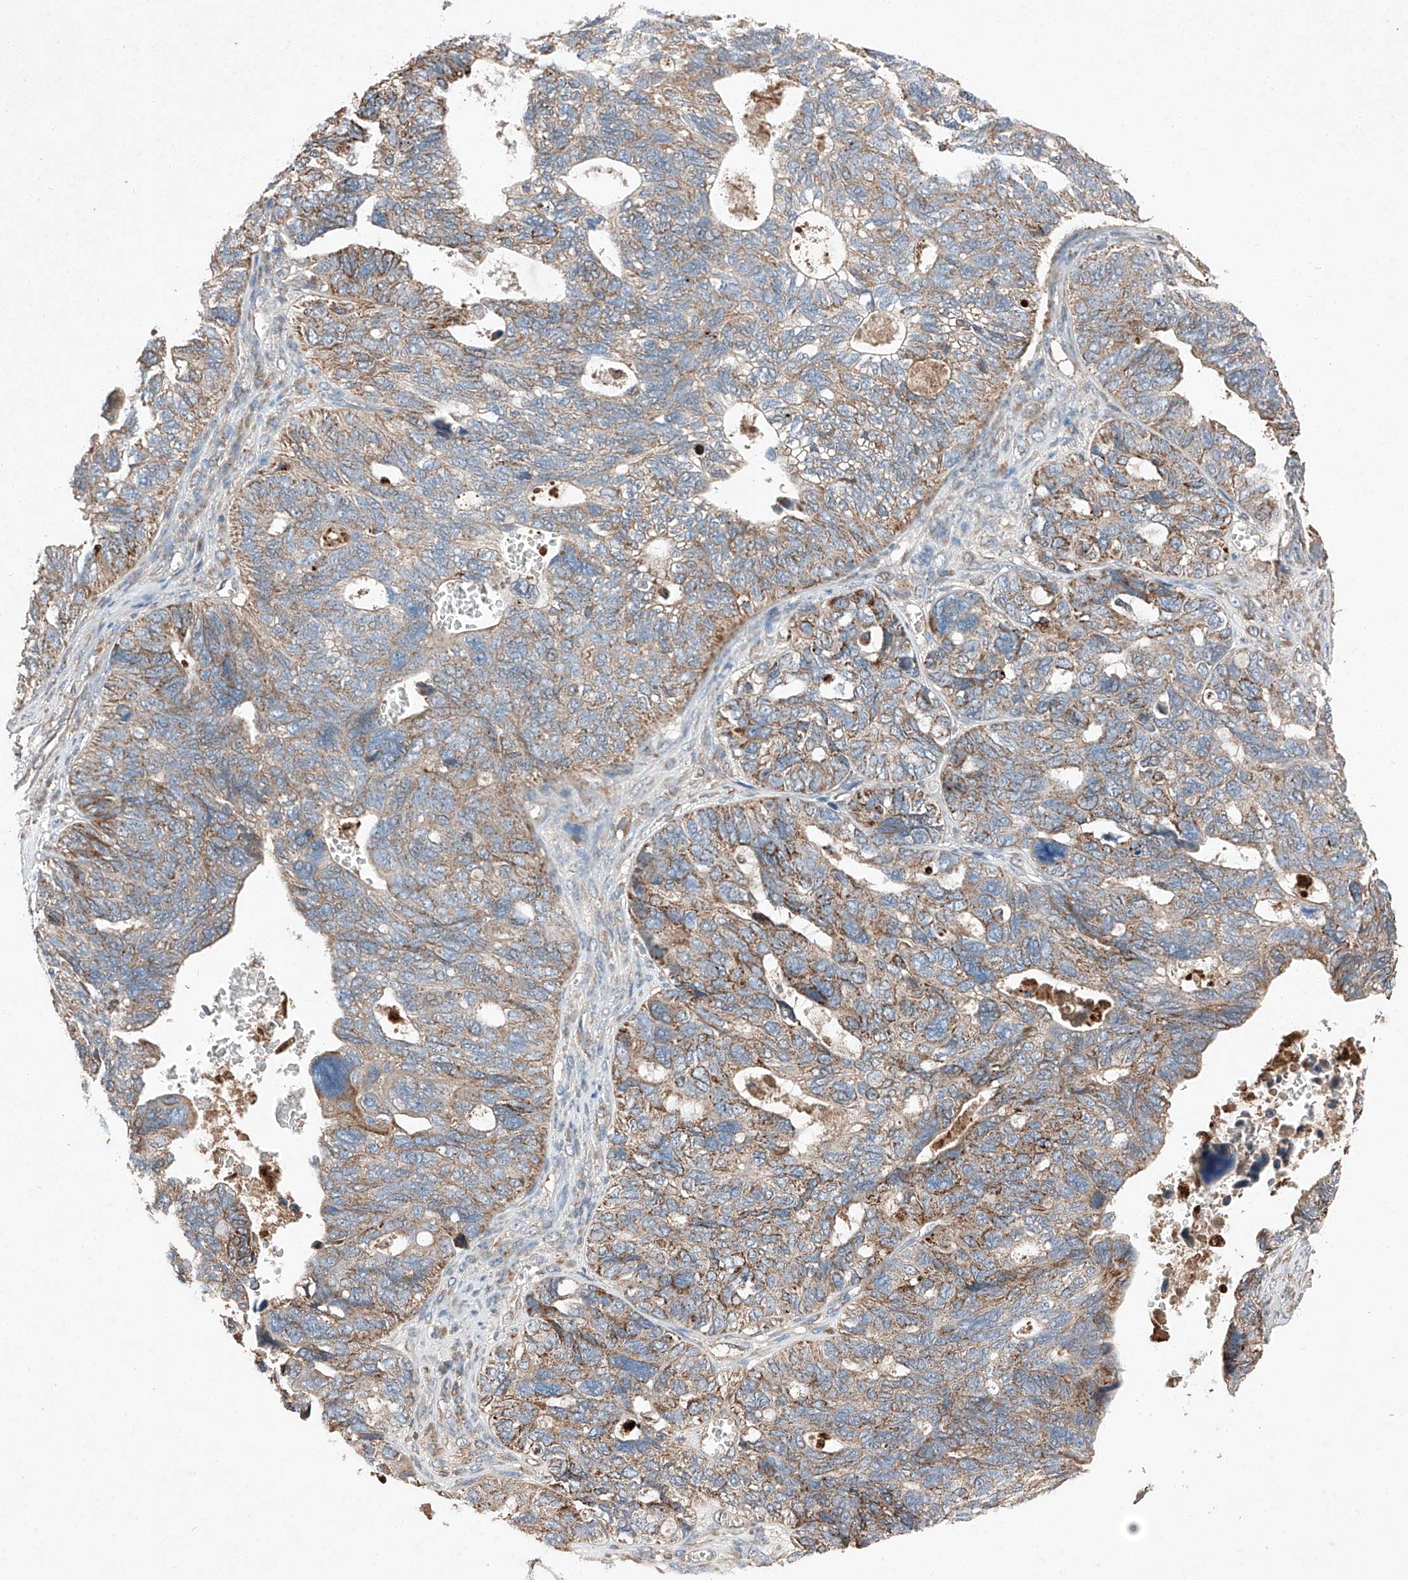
{"staining": {"intensity": "moderate", "quantity": ">75%", "location": "cytoplasmic/membranous"}, "tissue": "ovarian cancer", "cell_type": "Tumor cells", "image_type": "cancer", "snomed": [{"axis": "morphology", "description": "Cystadenocarcinoma, serous, NOS"}, {"axis": "topography", "description": "Ovary"}], "caption": "Protein positivity by immunohistochemistry exhibits moderate cytoplasmic/membranous staining in approximately >75% of tumor cells in ovarian serous cystadenocarcinoma.", "gene": "RUSC1", "patient": {"sex": "female", "age": 79}}